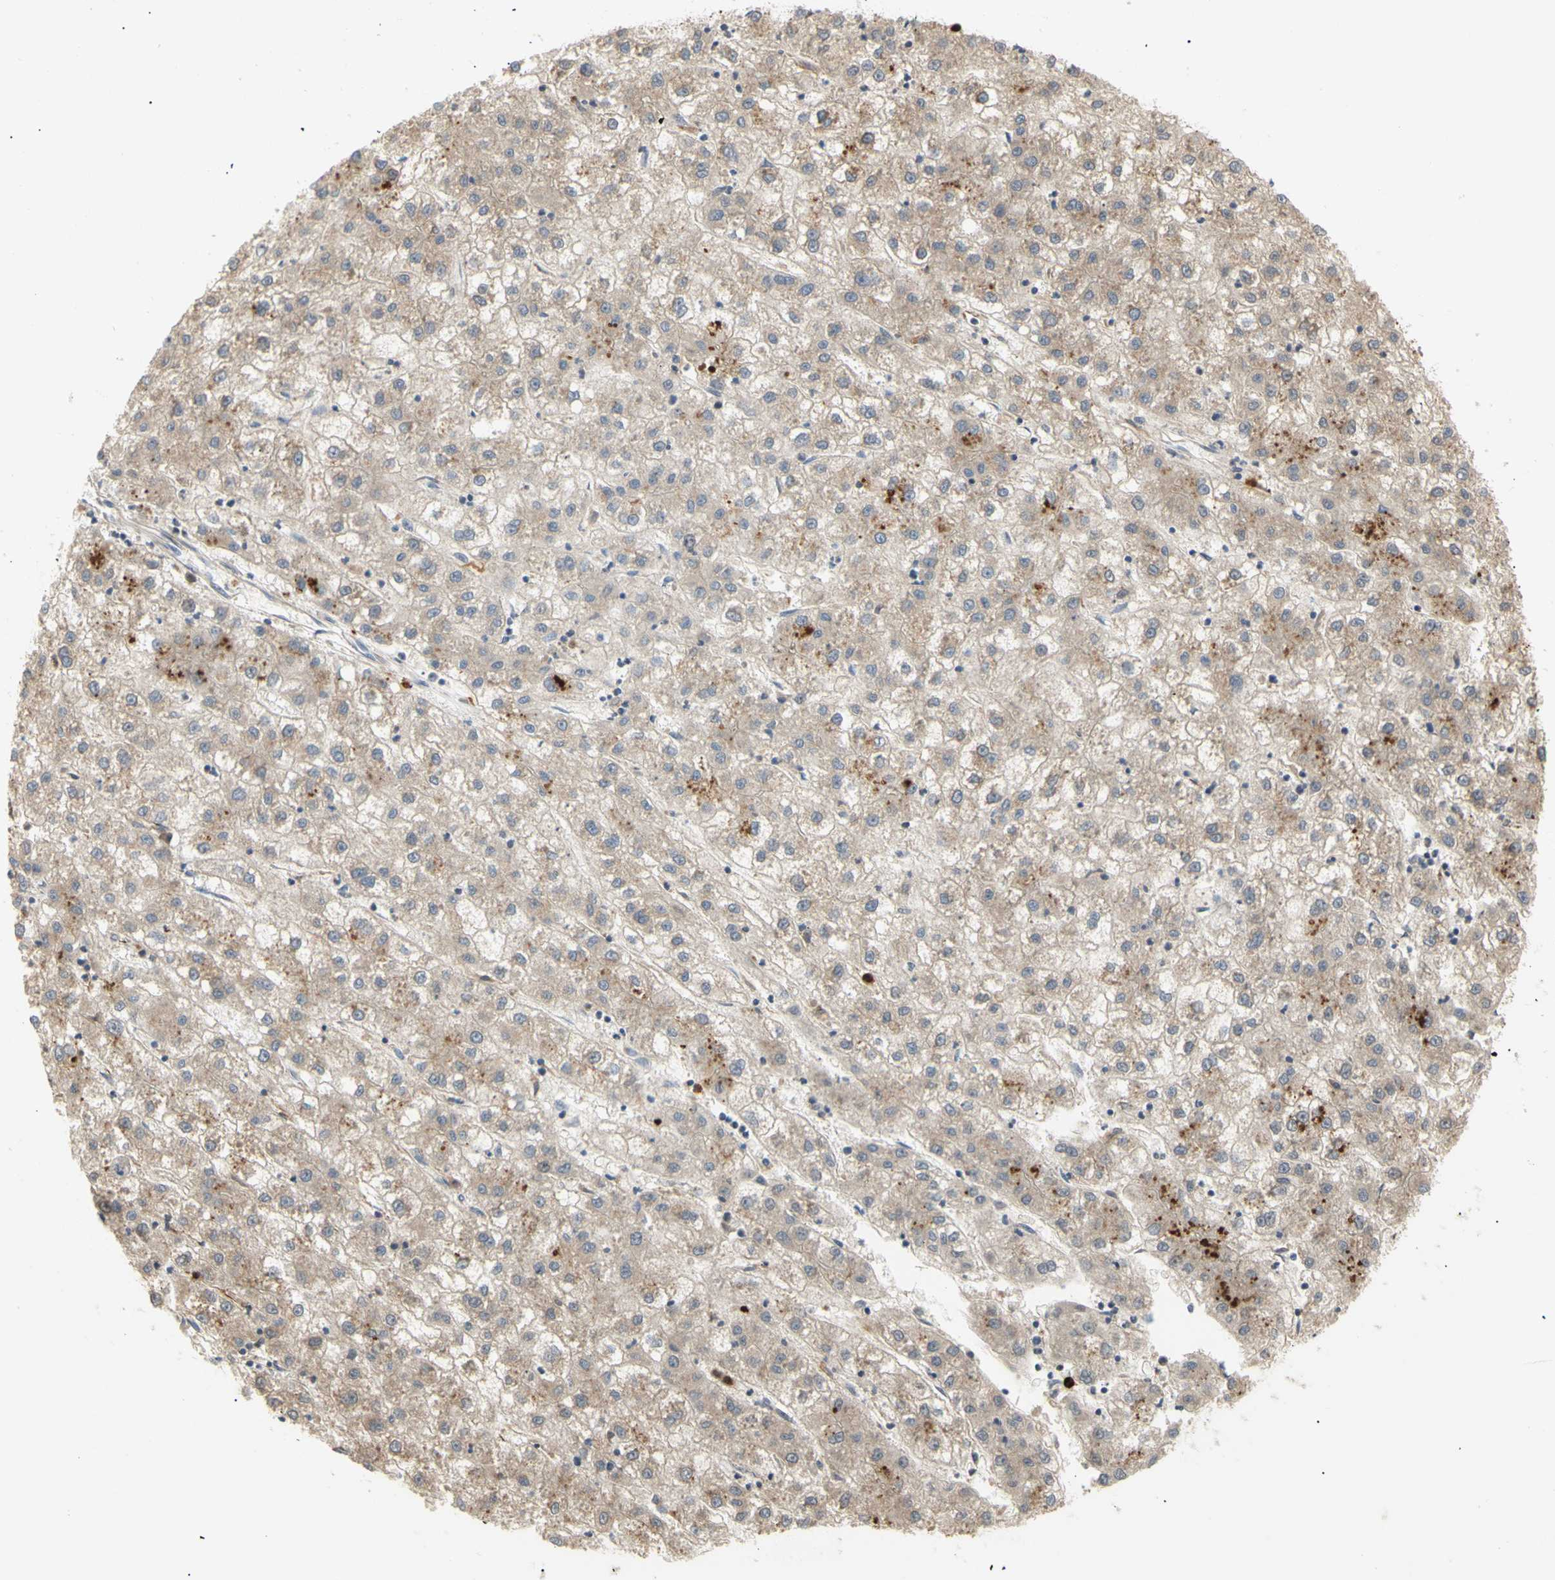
{"staining": {"intensity": "weak", "quantity": ">75%", "location": "cytoplasmic/membranous"}, "tissue": "liver cancer", "cell_type": "Tumor cells", "image_type": "cancer", "snomed": [{"axis": "morphology", "description": "Carcinoma, Hepatocellular, NOS"}, {"axis": "topography", "description": "Liver"}], "caption": "Tumor cells show low levels of weak cytoplasmic/membranous positivity in approximately >75% of cells in human liver cancer.", "gene": "TUBG2", "patient": {"sex": "male", "age": 72}}